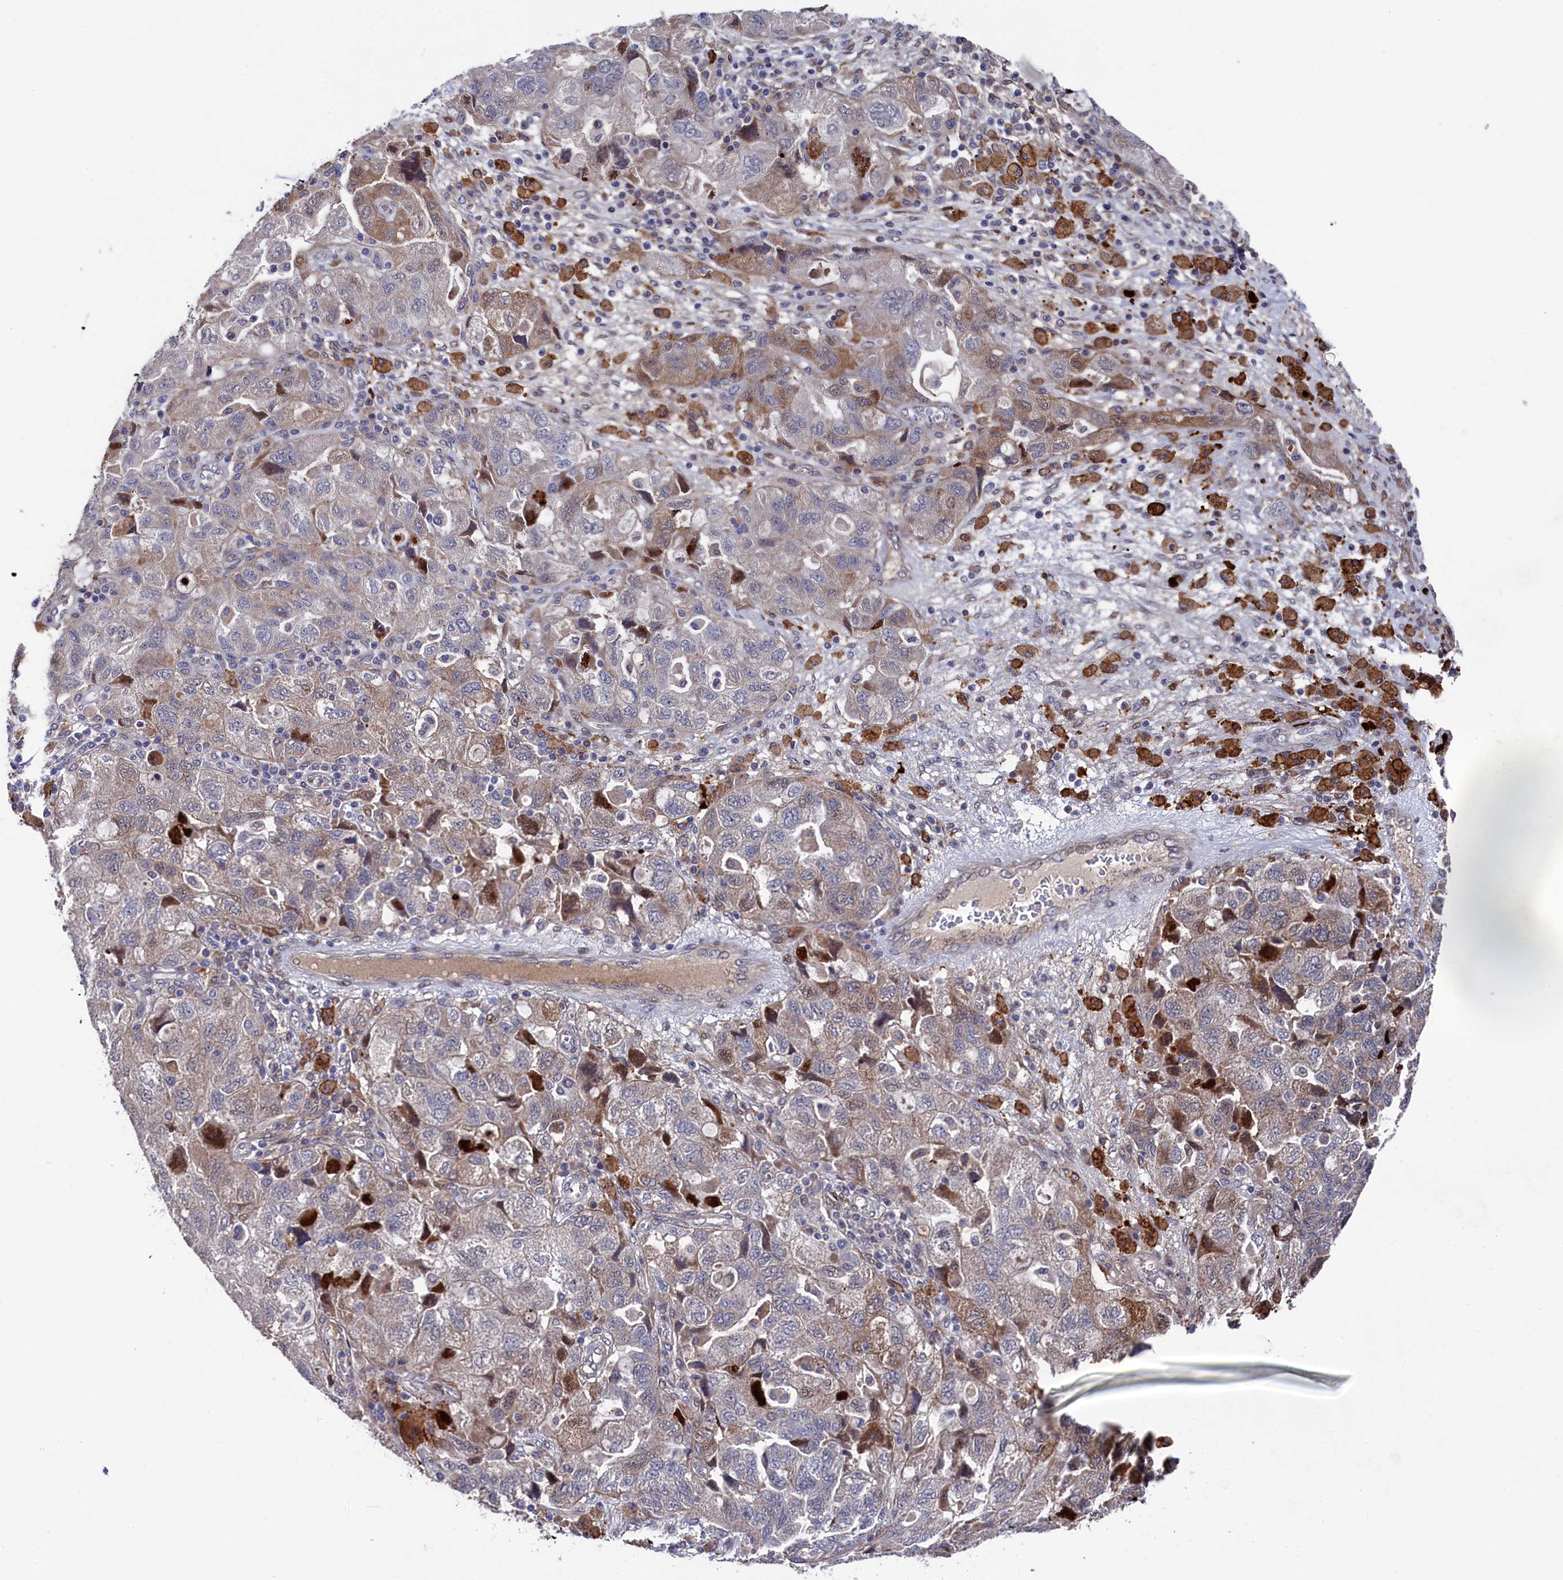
{"staining": {"intensity": "moderate", "quantity": "<25%", "location": "cytoplasmic/membranous"}, "tissue": "ovarian cancer", "cell_type": "Tumor cells", "image_type": "cancer", "snomed": [{"axis": "morphology", "description": "Carcinoma, NOS"}, {"axis": "morphology", "description": "Cystadenocarcinoma, serous, NOS"}, {"axis": "topography", "description": "Ovary"}], "caption": "Carcinoma (ovarian) stained with a protein marker shows moderate staining in tumor cells.", "gene": "ZNF891", "patient": {"sex": "female", "age": 69}}